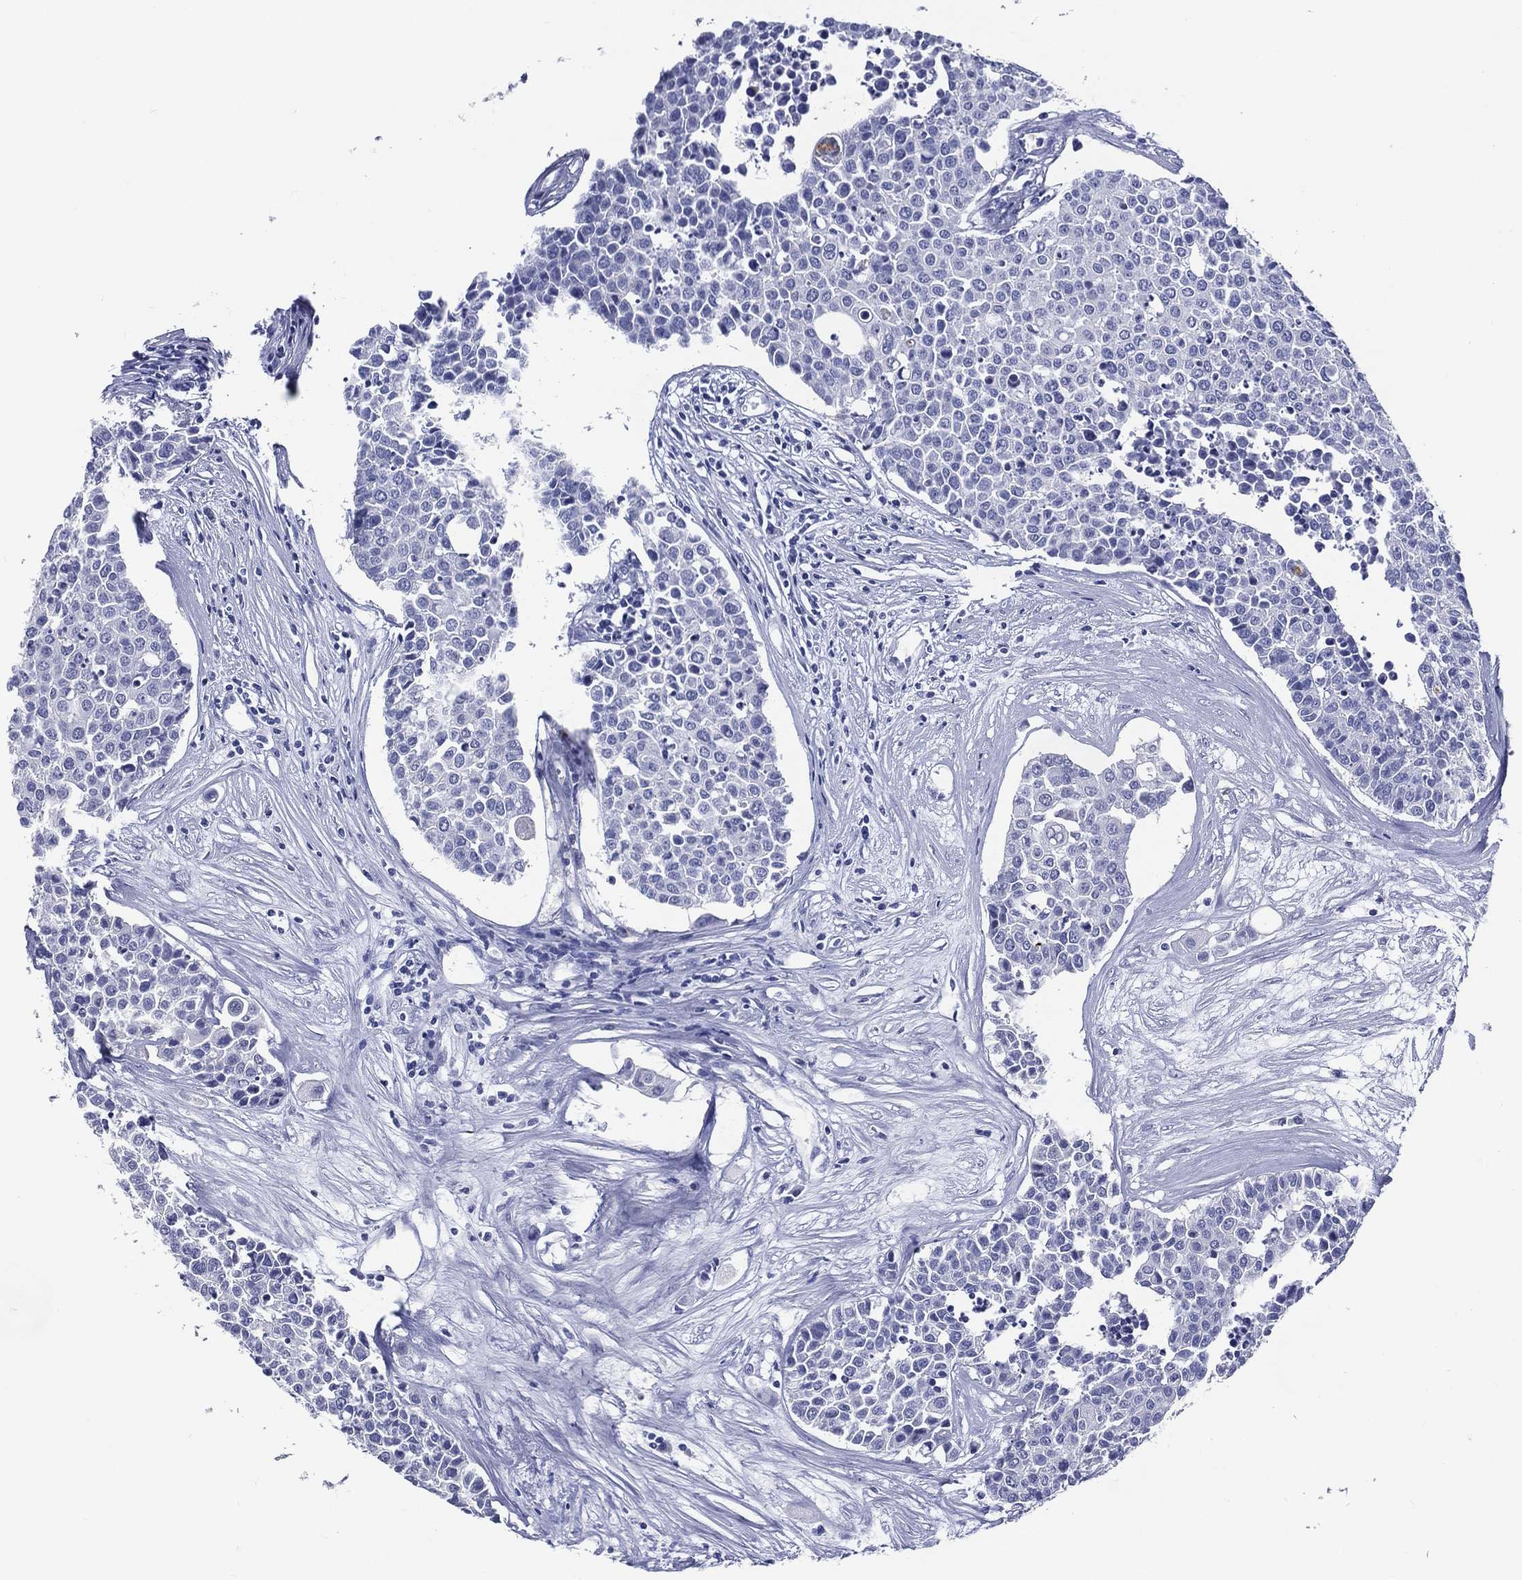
{"staining": {"intensity": "negative", "quantity": "none", "location": "none"}, "tissue": "carcinoid", "cell_type": "Tumor cells", "image_type": "cancer", "snomed": [{"axis": "morphology", "description": "Carcinoid, malignant, NOS"}, {"axis": "topography", "description": "Colon"}], "caption": "A micrograph of carcinoid stained for a protein exhibits no brown staining in tumor cells.", "gene": "ACE2", "patient": {"sex": "male", "age": 81}}